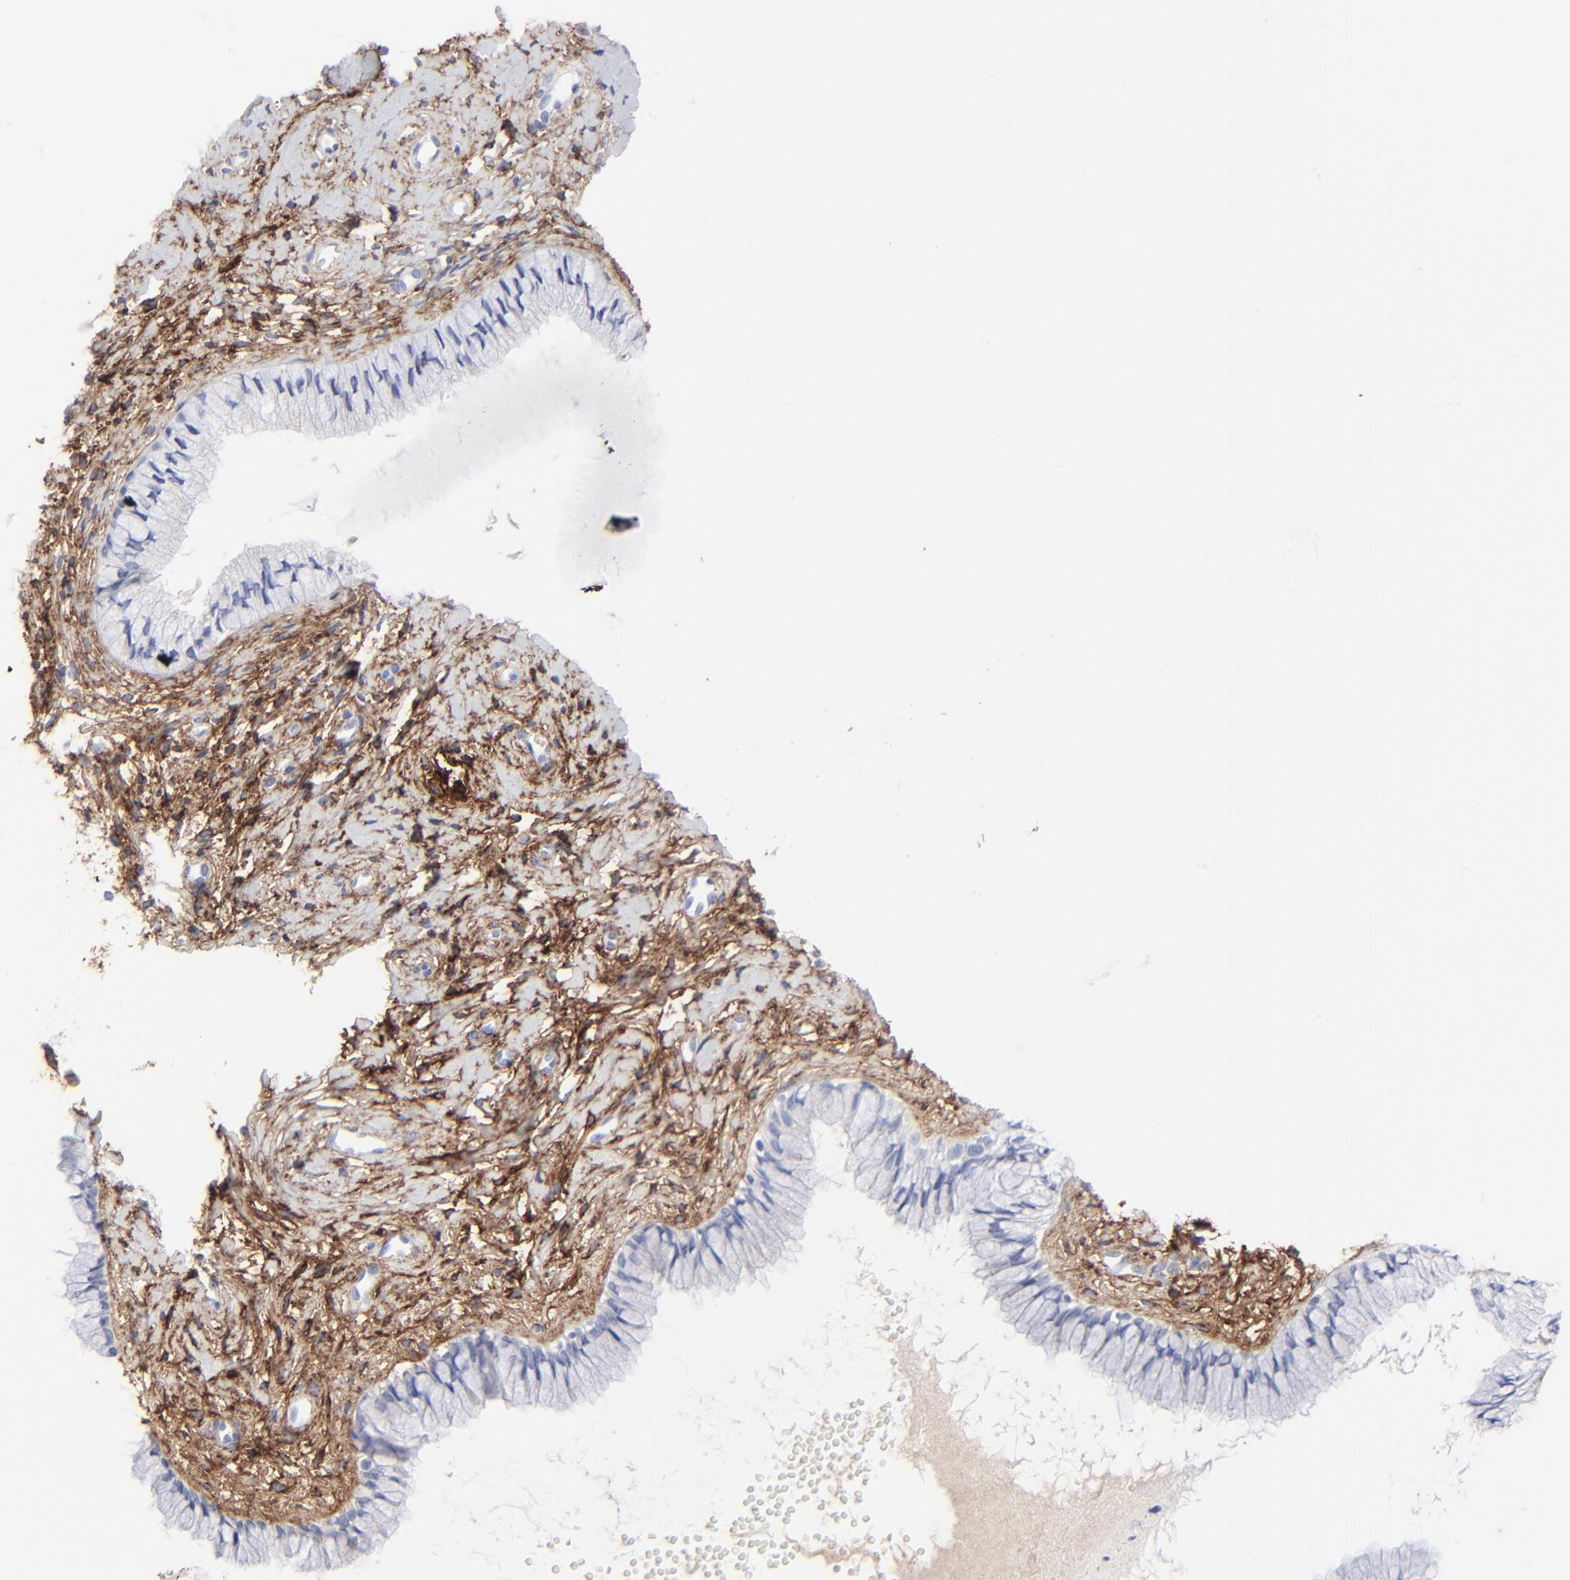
{"staining": {"intensity": "negative", "quantity": "none", "location": "none"}, "tissue": "cervix", "cell_type": "Glandular cells", "image_type": "normal", "snomed": [{"axis": "morphology", "description": "Normal tissue, NOS"}, {"axis": "topography", "description": "Cervix"}], "caption": "Immunohistochemical staining of unremarkable human cervix demonstrates no significant expression in glandular cells.", "gene": "FBLN2", "patient": {"sex": "female", "age": 46}}